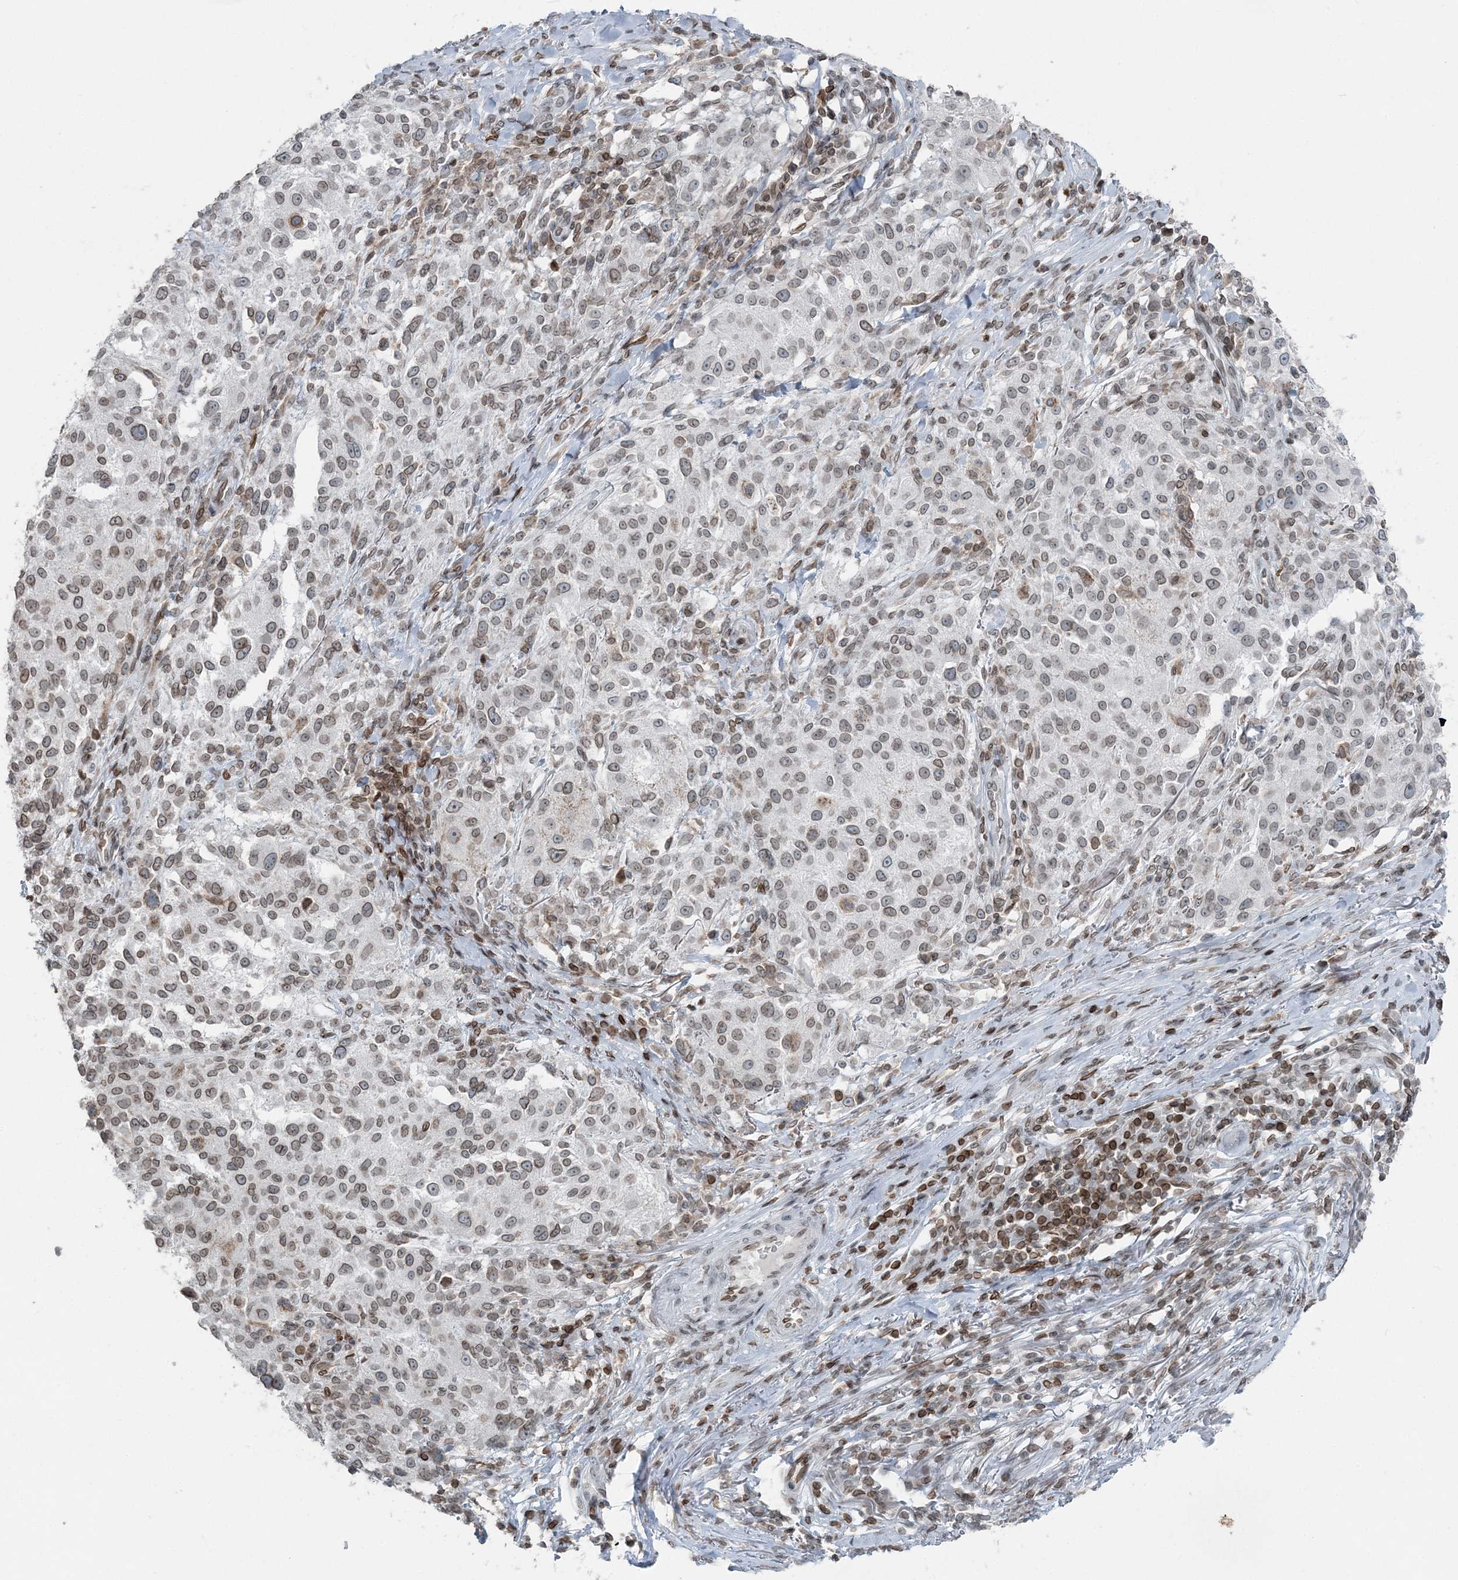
{"staining": {"intensity": "moderate", "quantity": "25%-75%", "location": "cytoplasmic/membranous,nuclear"}, "tissue": "melanoma", "cell_type": "Tumor cells", "image_type": "cancer", "snomed": [{"axis": "morphology", "description": "Necrosis, NOS"}, {"axis": "morphology", "description": "Malignant melanoma, NOS"}, {"axis": "topography", "description": "Skin"}], "caption": "An image of melanoma stained for a protein displays moderate cytoplasmic/membranous and nuclear brown staining in tumor cells. The protein of interest is stained brown, and the nuclei are stained in blue (DAB (3,3'-diaminobenzidine) IHC with brightfield microscopy, high magnification).", "gene": "GJD4", "patient": {"sex": "female", "age": 87}}